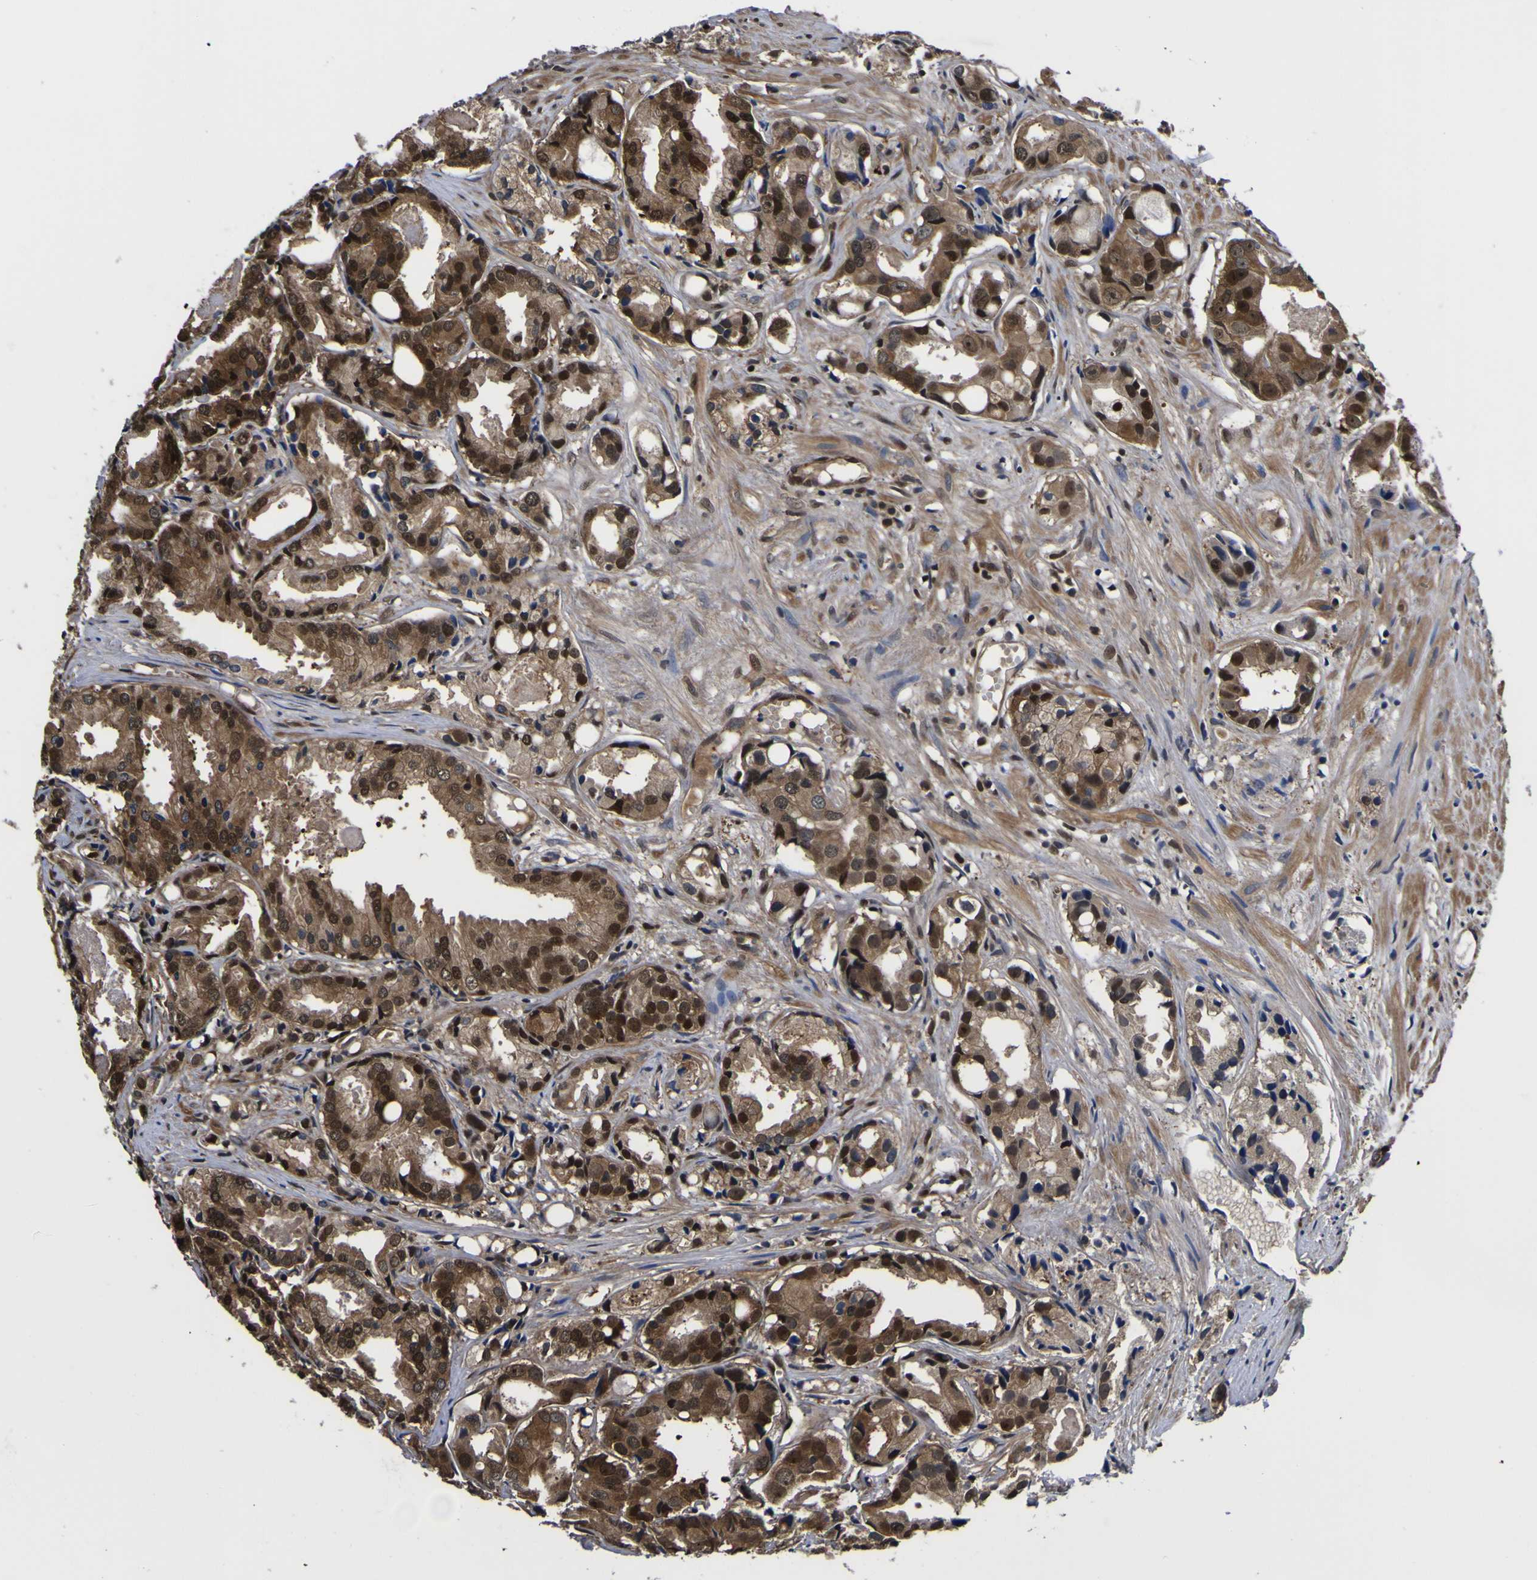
{"staining": {"intensity": "strong", "quantity": "25%-75%", "location": "cytoplasmic/membranous,nuclear"}, "tissue": "prostate cancer", "cell_type": "Tumor cells", "image_type": "cancer", "snomed": [{"axis": "morphology", "description": "Adenocarcinoma, Low grade"}, {"axis": "topography", "description": "Prostate"}], "caption": "Immunohistochemistry micrograph of human prostate cancer (adenocarcinoma (low-grade)) stained for a protein (brown), which displays high levels of strong cytoplasmic/membranous and nuclear positivity in approximately 25%-75% of tumor cells.", "gene": "FAM110B", "patient": {"sex": "male", "age": 72}}